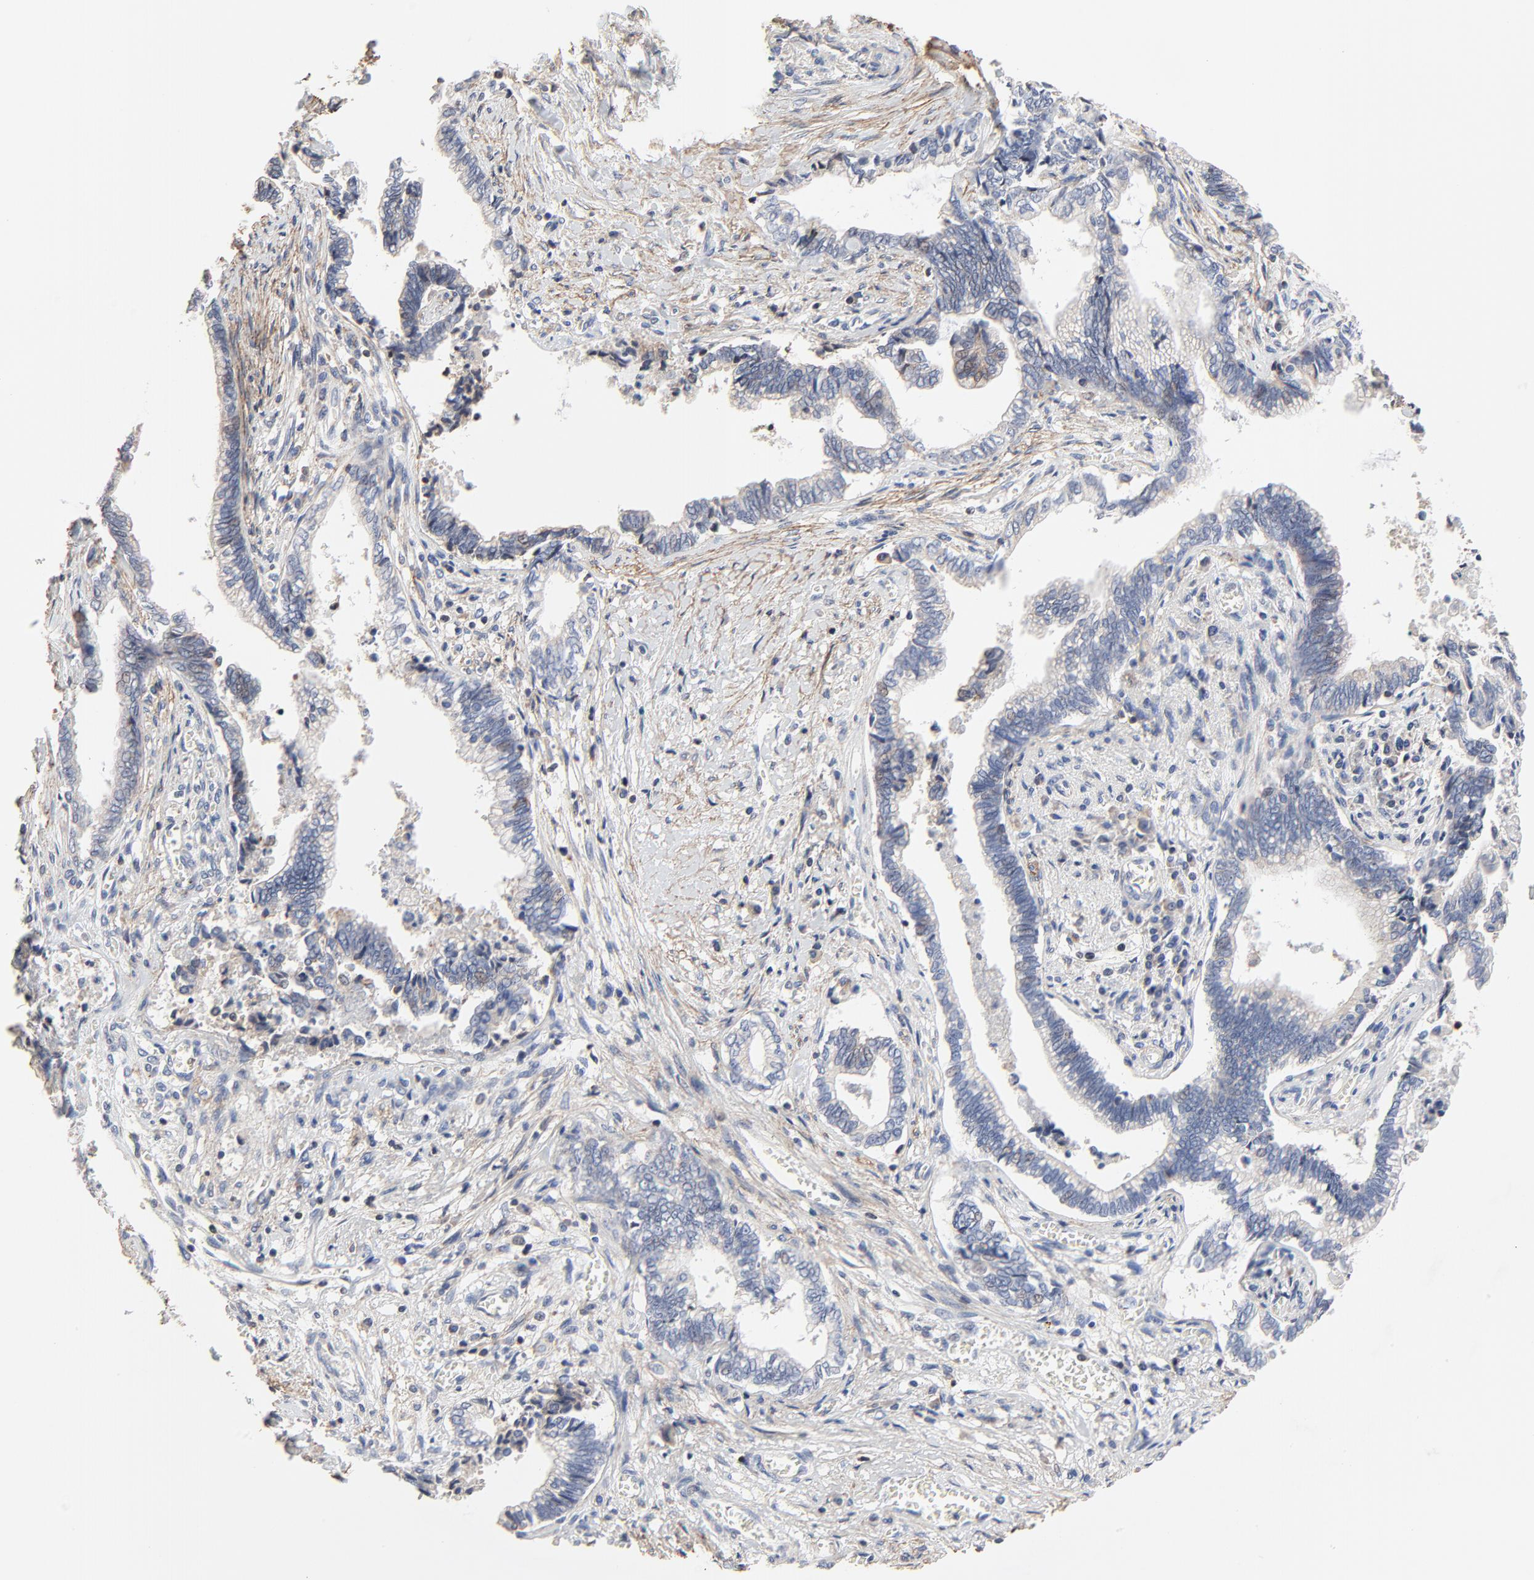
{"staining": {"intensity": "weak", "quantity": "<25%", "location": "cytoplasmic/membranous"}, "tissue": "liver cancer", "cell_type": "Tumor cells", "image_type": "cancer", "snomed": [{"axis": "morphology", "description": "Cholangiocarcinoma"}, {"axis": "topography", "description": "Liver"}], "caption": "Histopathology image shows no protein expression in tumor cells of cholangiocarcinoma (liver) tissue.", "gene": "SKAP1", "patient": {"sex": "male", "age": 57}}